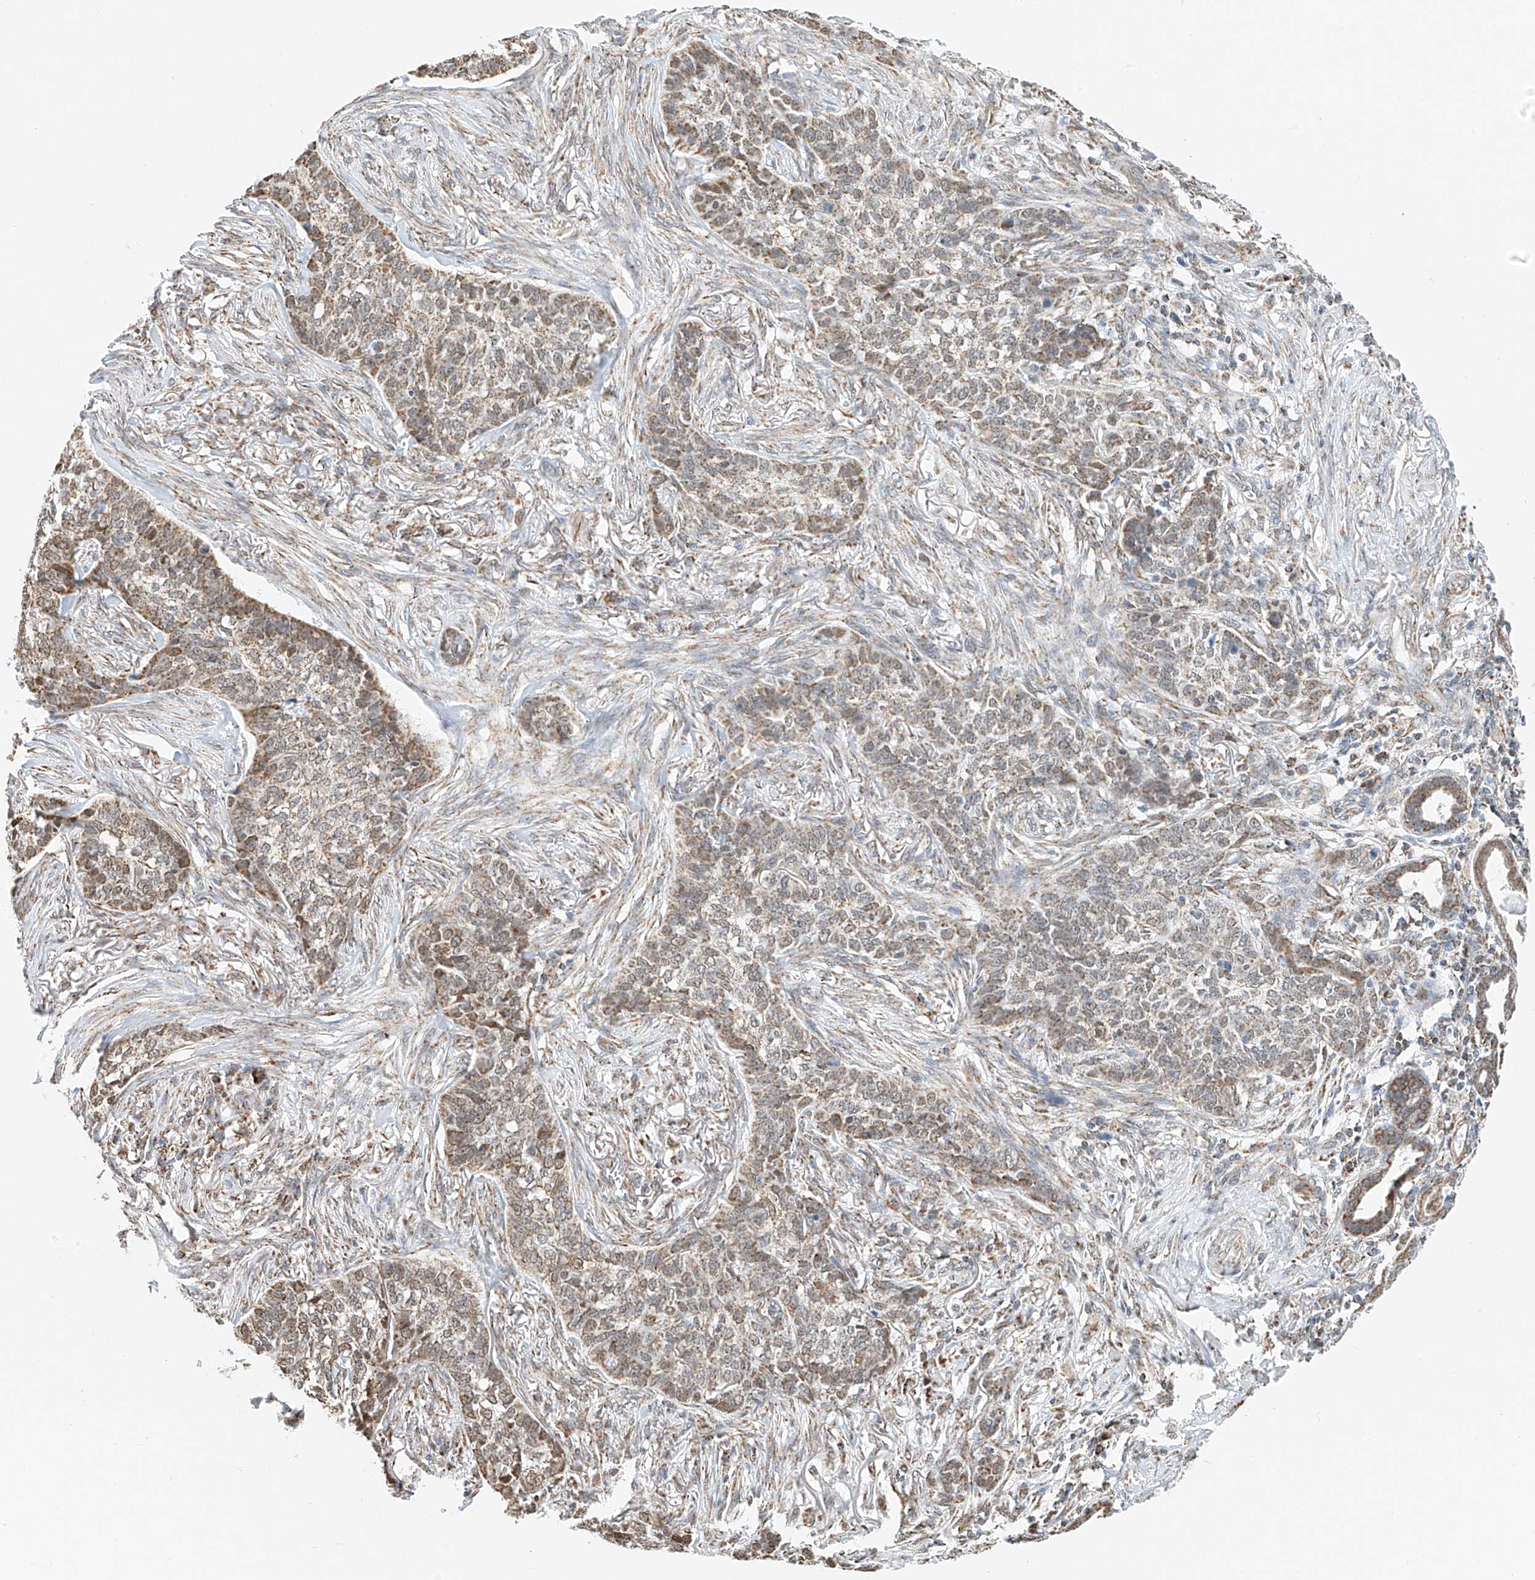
{"staining": {"intensity": "weak", "quantity": ">75%", "location": "cytoplasmic/membranous"}, "tissue": "skin cancer", "cell_type": "Tumor cells", "image_type": "cancer", "snomed": [{"axis": "morphology", "description": "Basal cell carcinoma"}, {"axis": "topography", "description": "Skin"}], "caption": "Protein analysis of basal cell carcinoma (skin) tissue displays weak cytoplasmic/membranous expression in about >75% of tumor cells. The staining is performed using DAB (3,3'-diaminobenzidine) brown chromogen to label protein expression. The nuclei are counter-stained blue using hematoxylin.", "gene": "NALCN", "patient": {"sex": "male", "age": 85}}